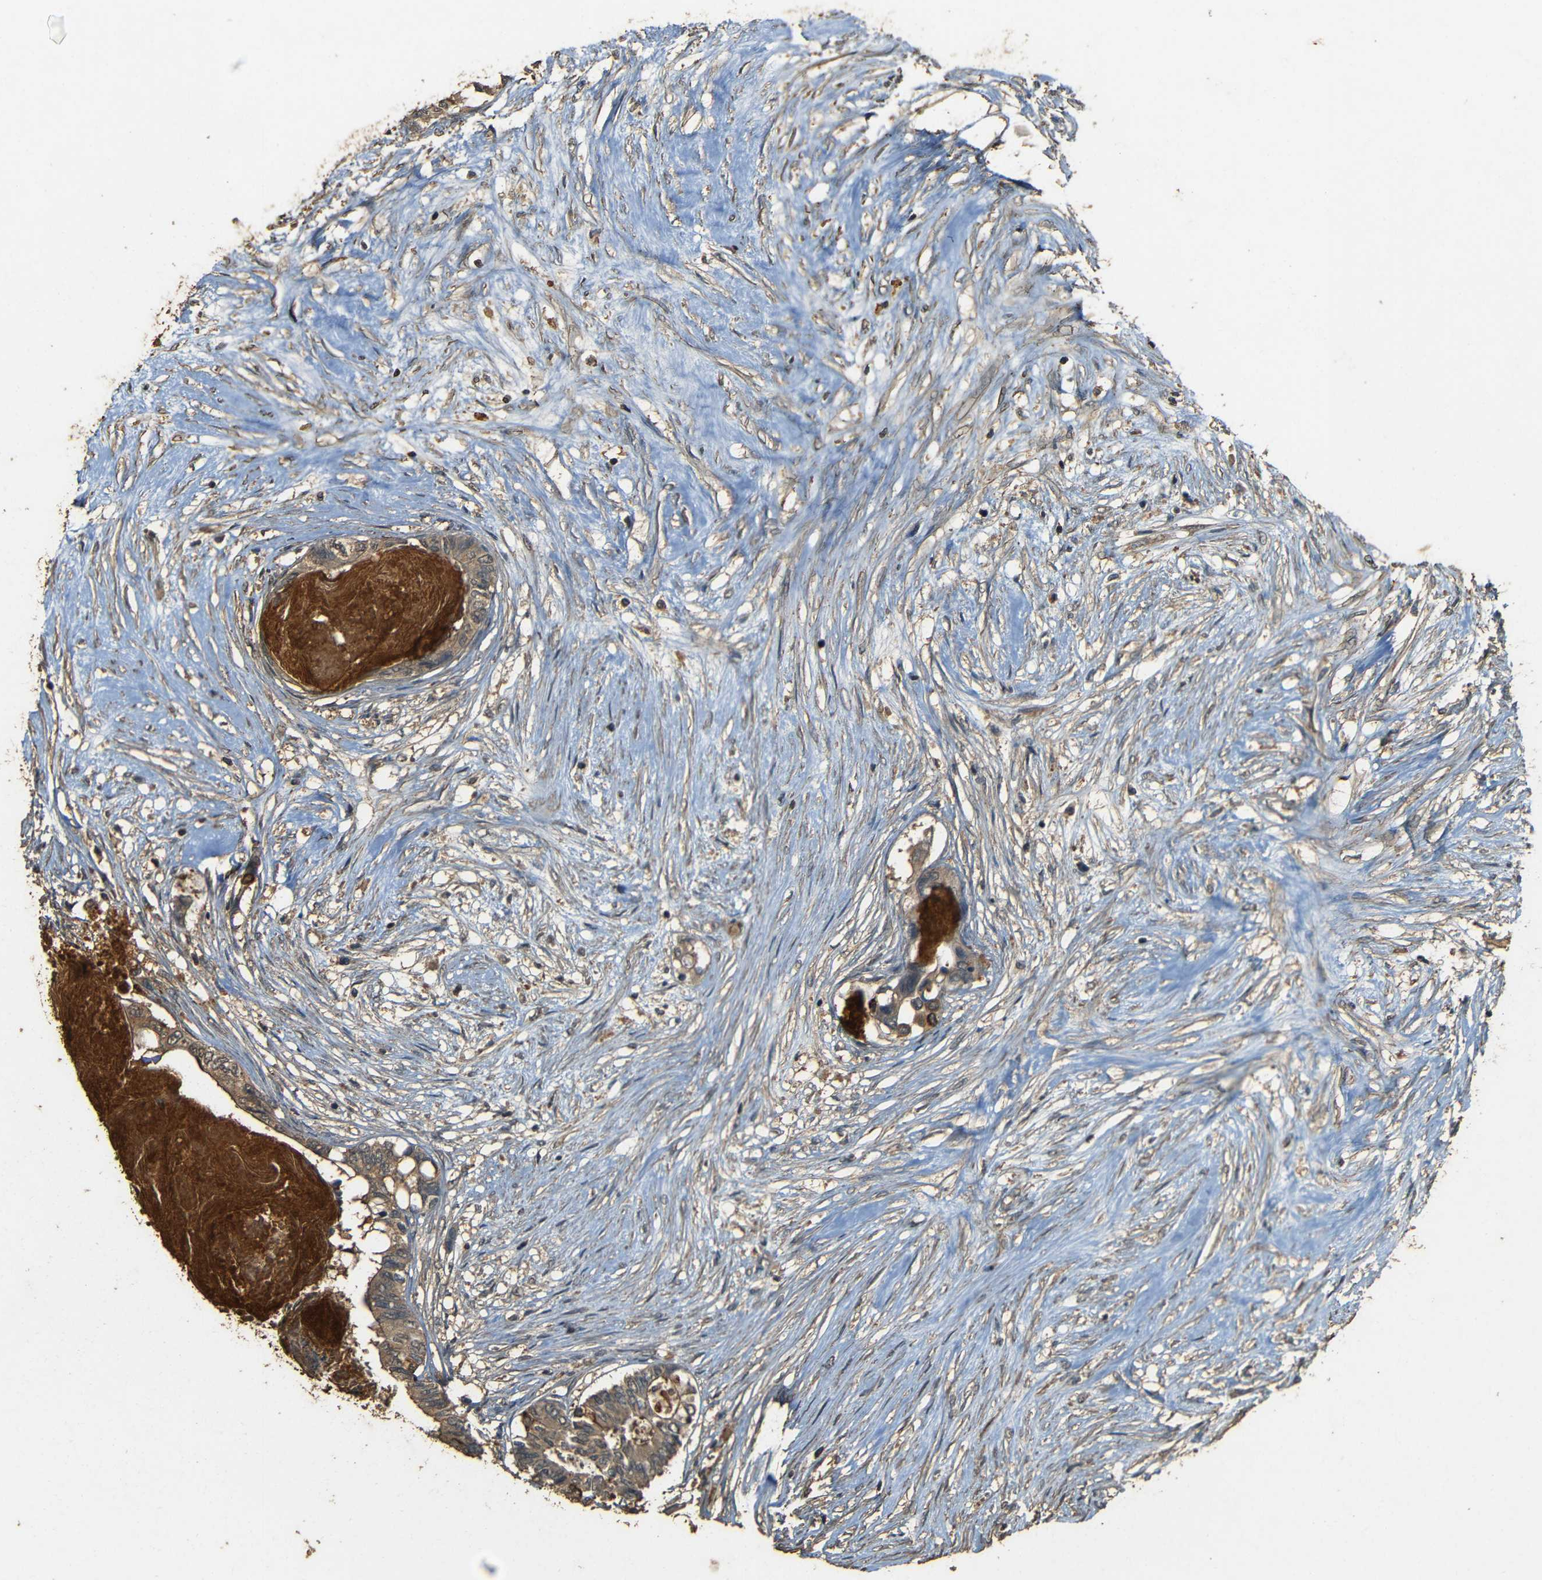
{"staining": {"intensity": "weak", "quantity": ">75%", "location": "cytoplasmic/membranous"}, "tissue": "colorectal cancer", "cell_type": "Tumor cells", "image_type": "cancer", "snomed": [{"axis": "morphology", "description": "Adenocarcinoma, NOS"}, {"axis": "topography", "description": "Rectum"}], "caption": "The micrograph reveals staining of adenocarcinoma (colorectal), revealing weak cytoplasmic/membranous protein staining (brown color) within tumor cells.", "gene": "PDE5A", "patient": {"sex": "male", "age": 63}}